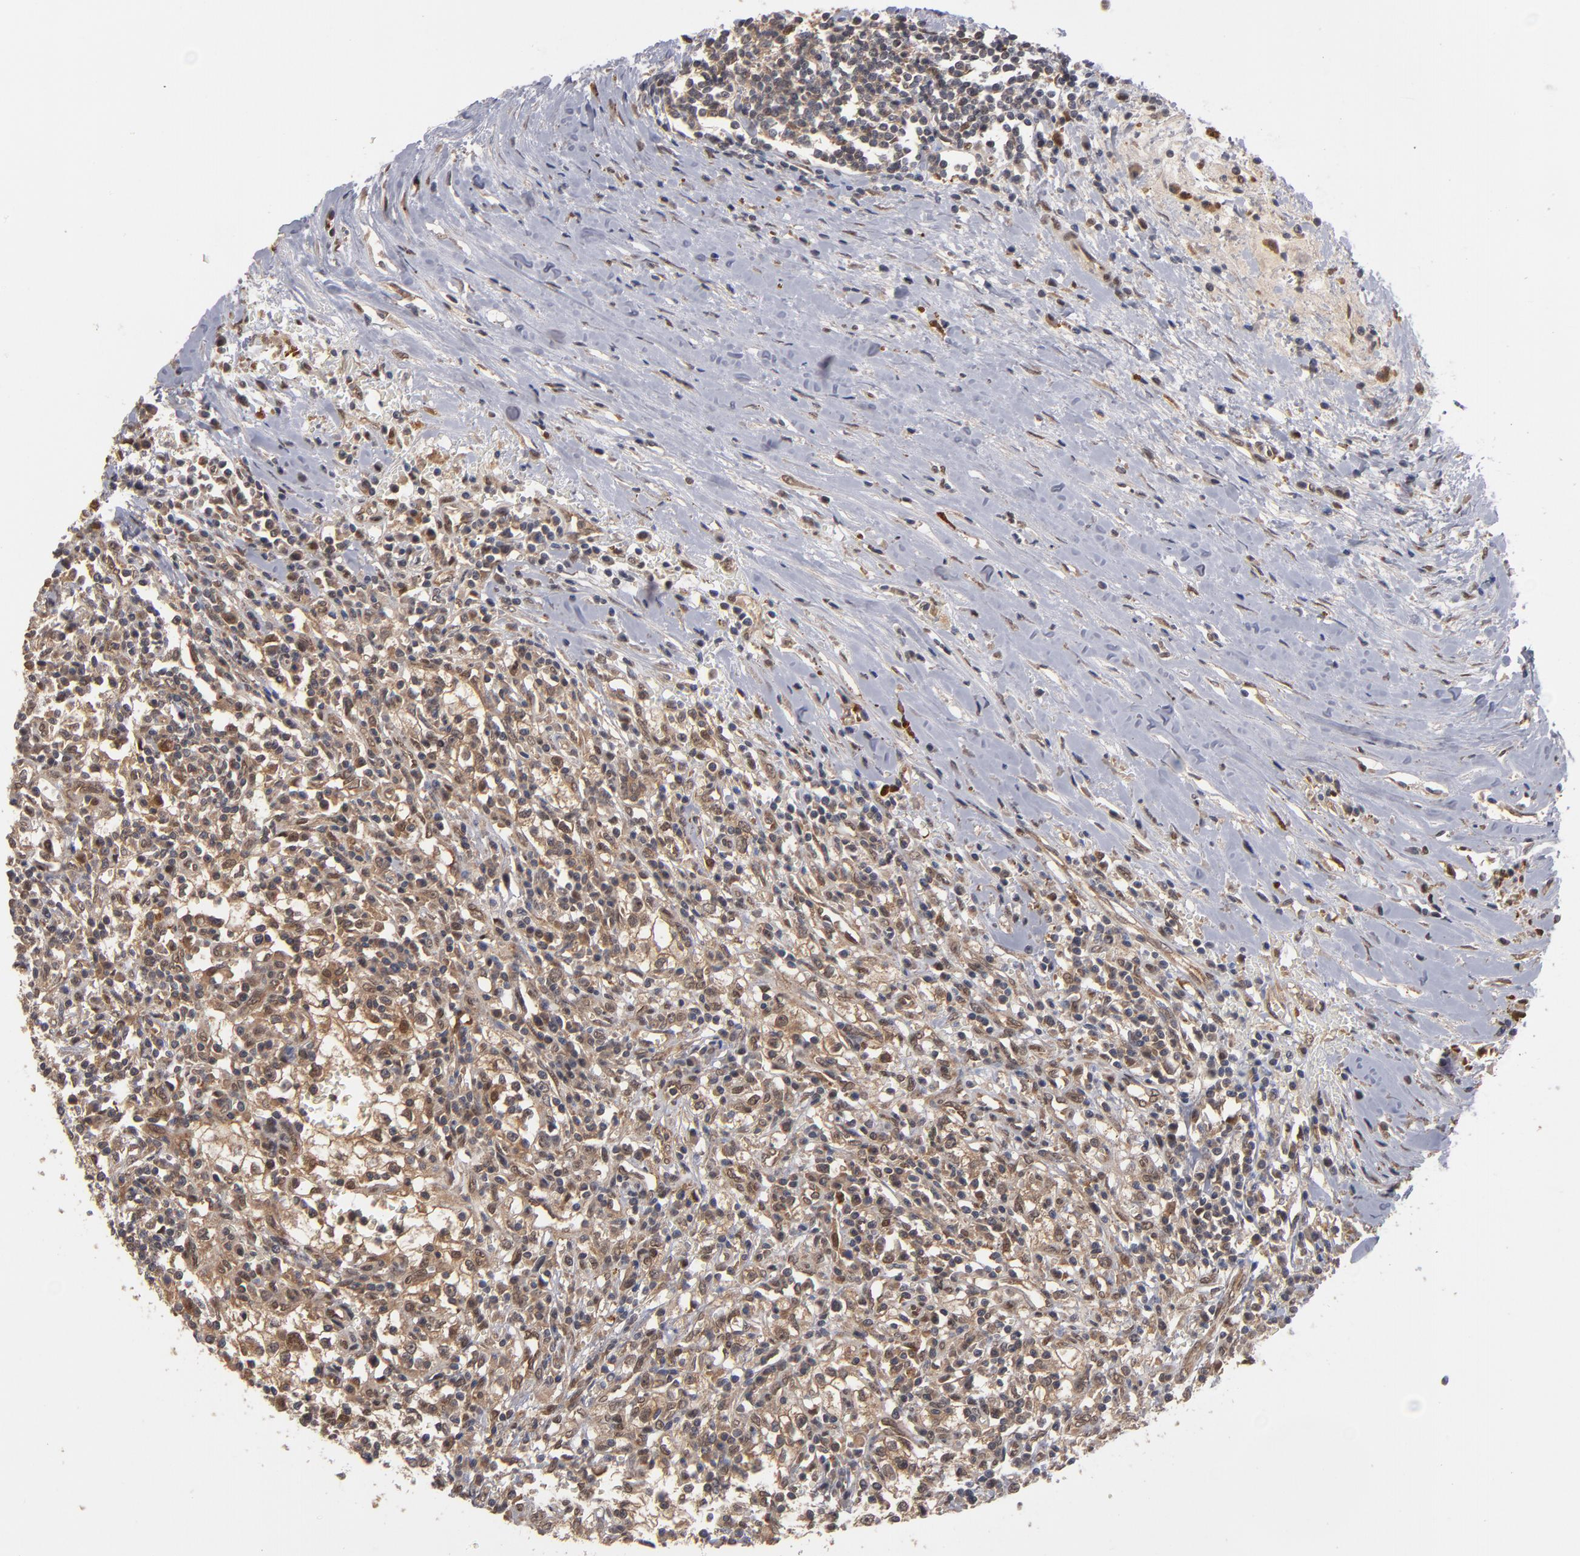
{"staining": {"intensity": "weak", "quantity": ">75%", "location": "cytoplasmic/membranous,nuclear"}, "tissue": "renal cancer", "cell_type": "Tumor cells", "image_type": "cancer", "snomed": [{"axis": "morphology", "description": "Adenocarcinoma, NOS"}, {"axis": "topography", "description": "Kidney"}], "caption": "Immunohistochemistry (DAB) staining of renal cancer reveals weak cytoplasmic/membranous and nuclear protein staining in about >75% of tumor cells.", "gene": "HUWE1", "patient": {"sex": "male", "age": 82}}